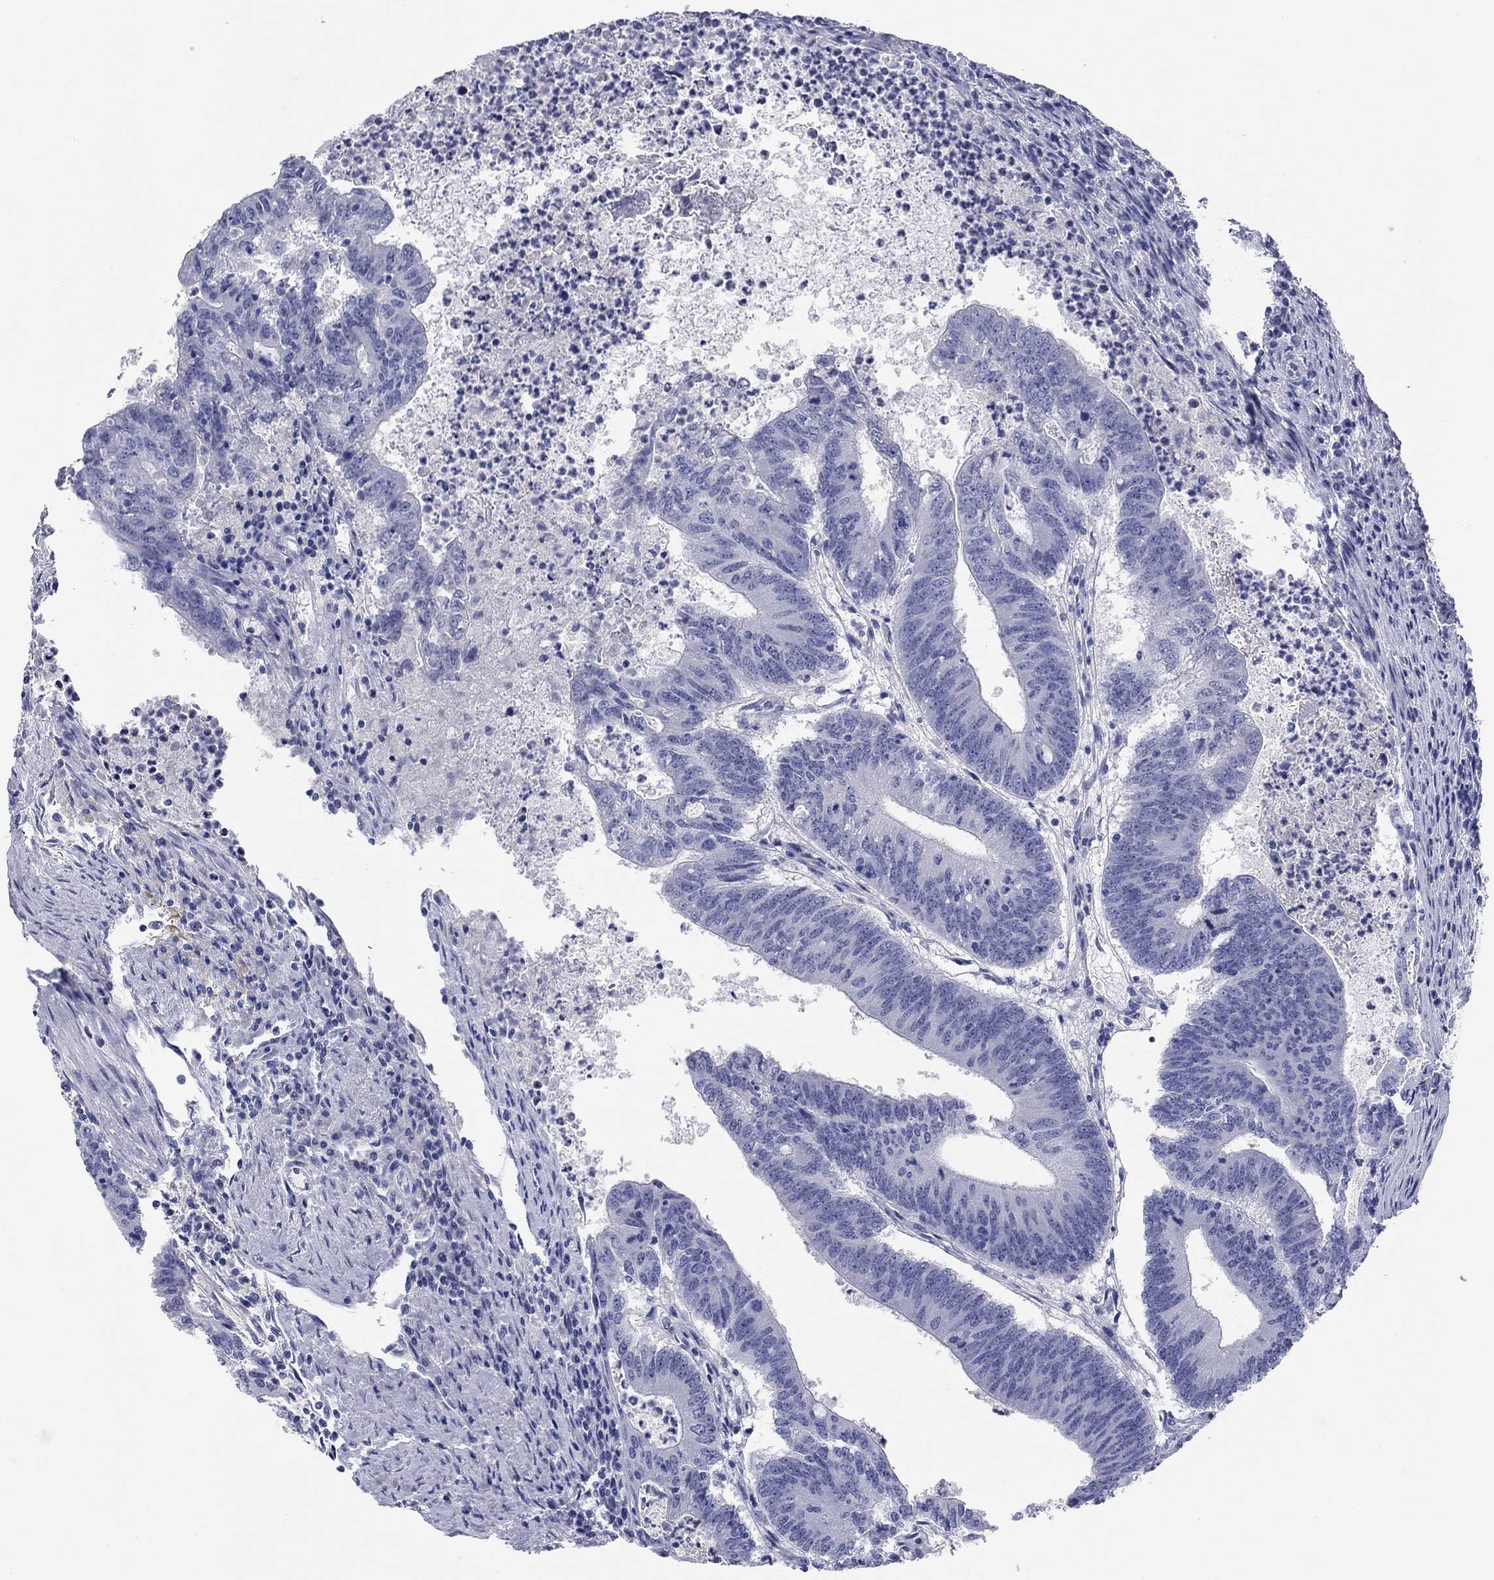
{"staining": {"intensity": "negative", "quantity": "none", "location": "none"}, "tissue": "colorectal cancer", "cell_type": "Tumor cells", "image_type": "cancer", "snomed": [{"axis": "morphology", "description": "Adenocarcinoma, NOS"}, {"axis": "topography", "description": "Colon"}], "caption": "Protein analysis of colorectal cancer (adenocarcinoma) demonstrates no significant expression in tumor cells.", "gene": "KCNH1", "patient": {"sex": "female", "age": 70}}